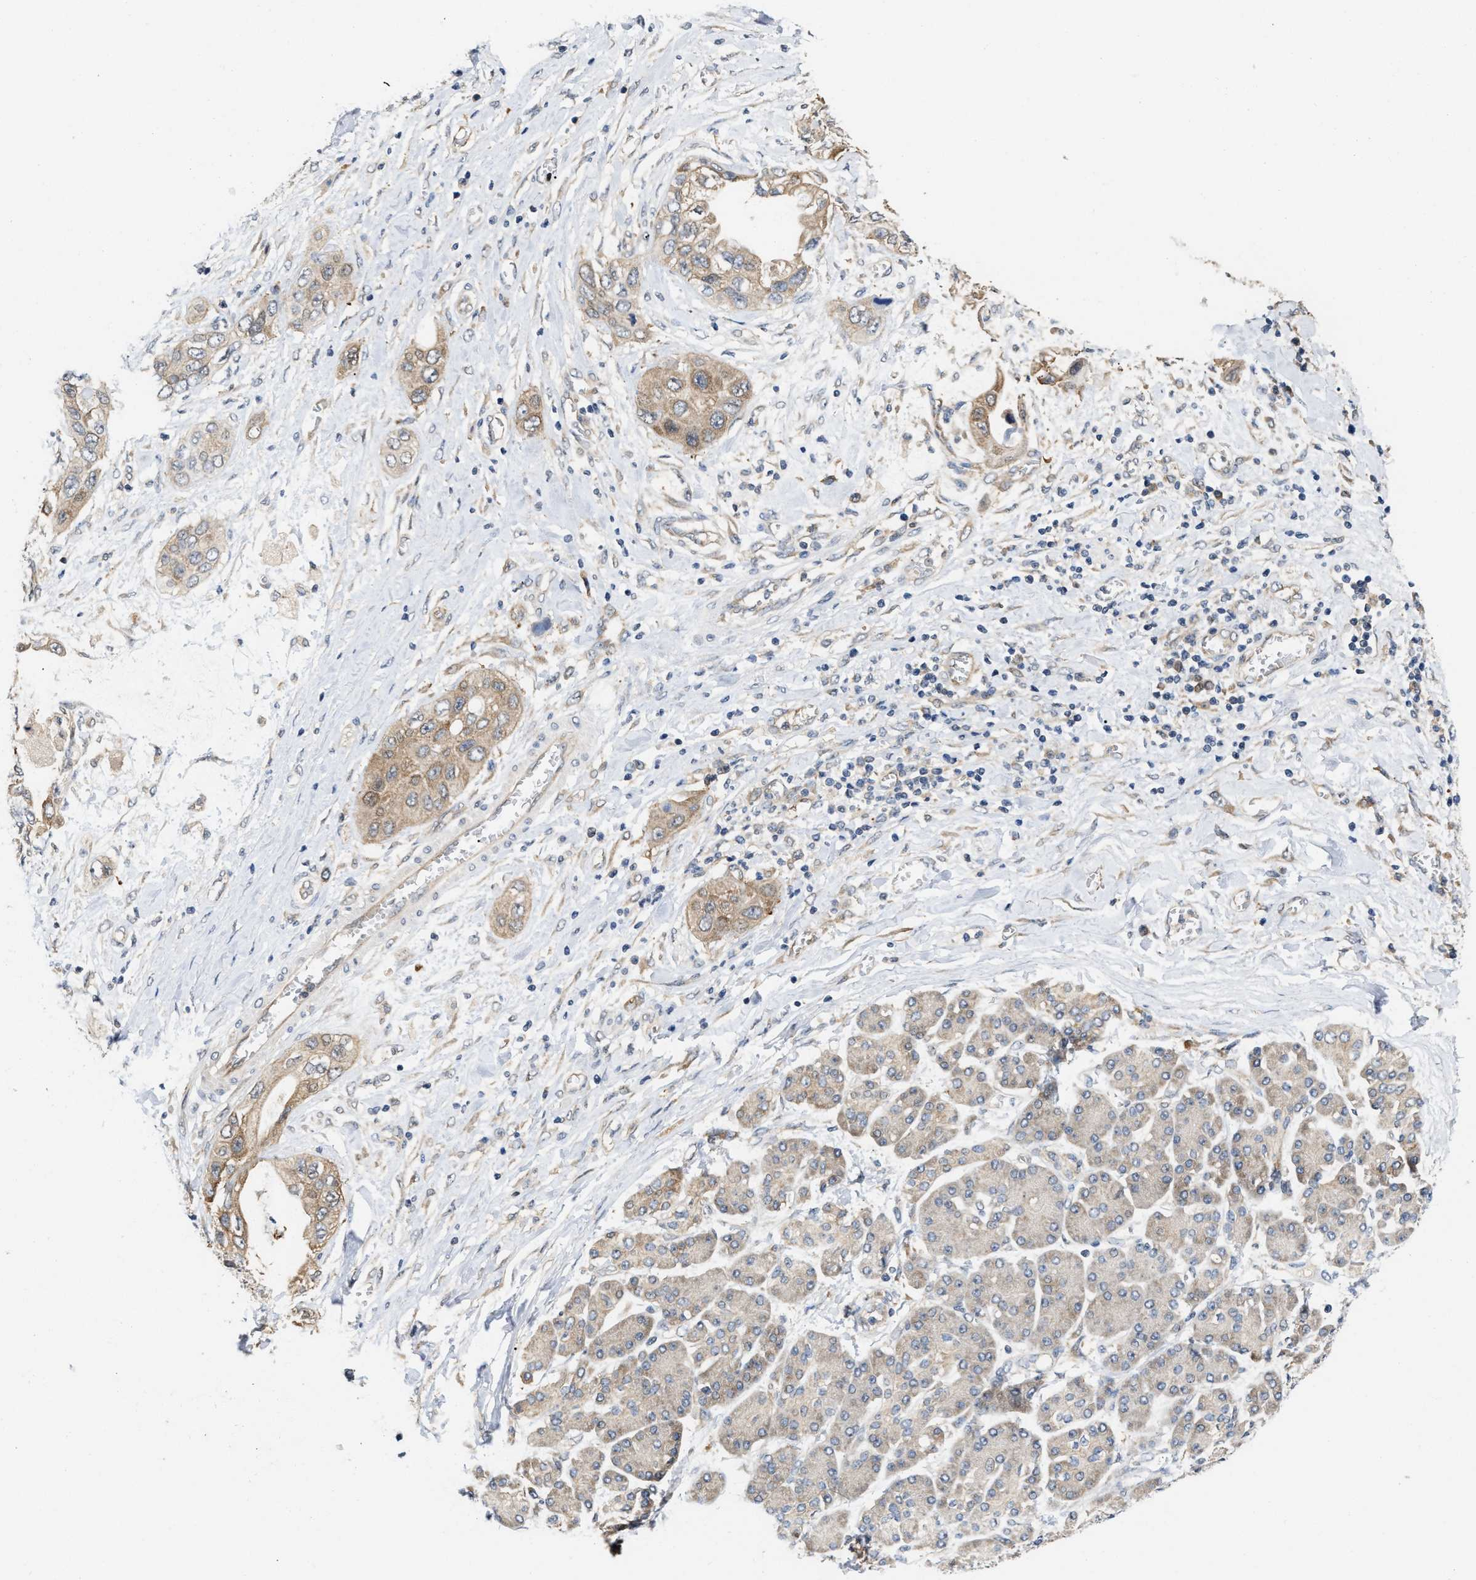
{"staining": {"intensity": "weak", "quantity": ">75%", "location": "cytoplasmic/membranous"}, "tissue": "pancreatic cancer", "cell_type": "Tumor cells", "image_type": "cancer", "snomed": [{"axis": "morphology", "description": "Adenocarcinoma, NOS"}, {"axis": "topography", "description": "Pancreas"}], "caption": "Immunohistochemistry of human pancreatic adenocarcinoma exhibits low levels of weak cytoplasmic/membranous positivity in about >75% of tumor cells.", "gene": "CSNK1A1", "patient": {"sex": "female", "age": 70}}